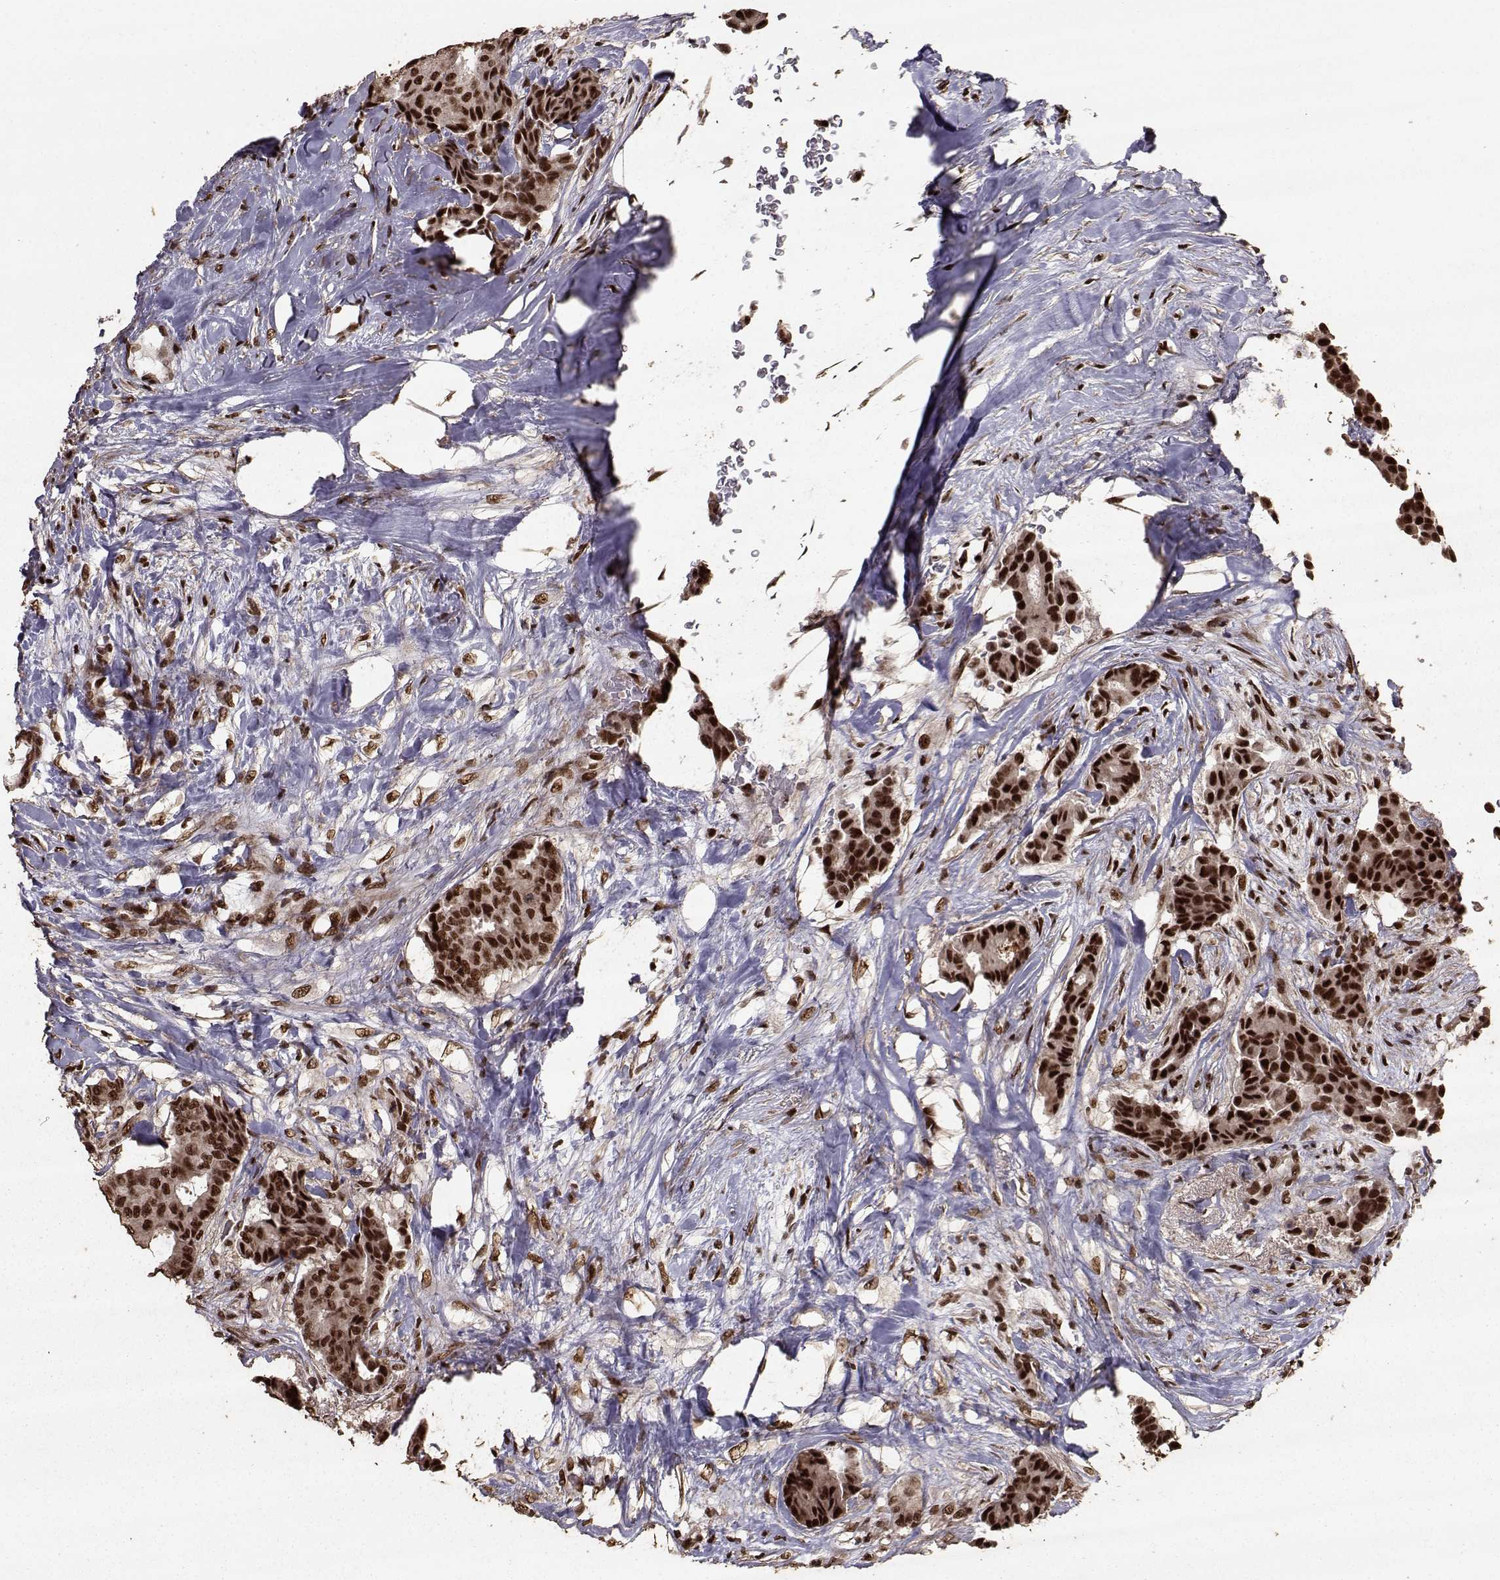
{"staining": {"intensity": "strong", "quantity": ">75%", "location": "cytoplasmic/membranous,nuclear"}, "tissue": "breast cancer", "cell_type": "Tumor cells", "image_type": "cancer", "snomed": [{"axis": "morphology", "description": "Duct carcinoma"}, {"axis": "topography", "description": "Breast"}], "caption": "A brown stain highlights strong cytoplasmic/membranous and nuclear positivity of a protein in invasive ductal carcinoma (breast) tumor cells. (DAB (3,3'-diaminobenzidine) = brown stain, brightfield microscopy at high magnification).", "gene": "SF1", "patient": {"sex": "female", "age": 75}}